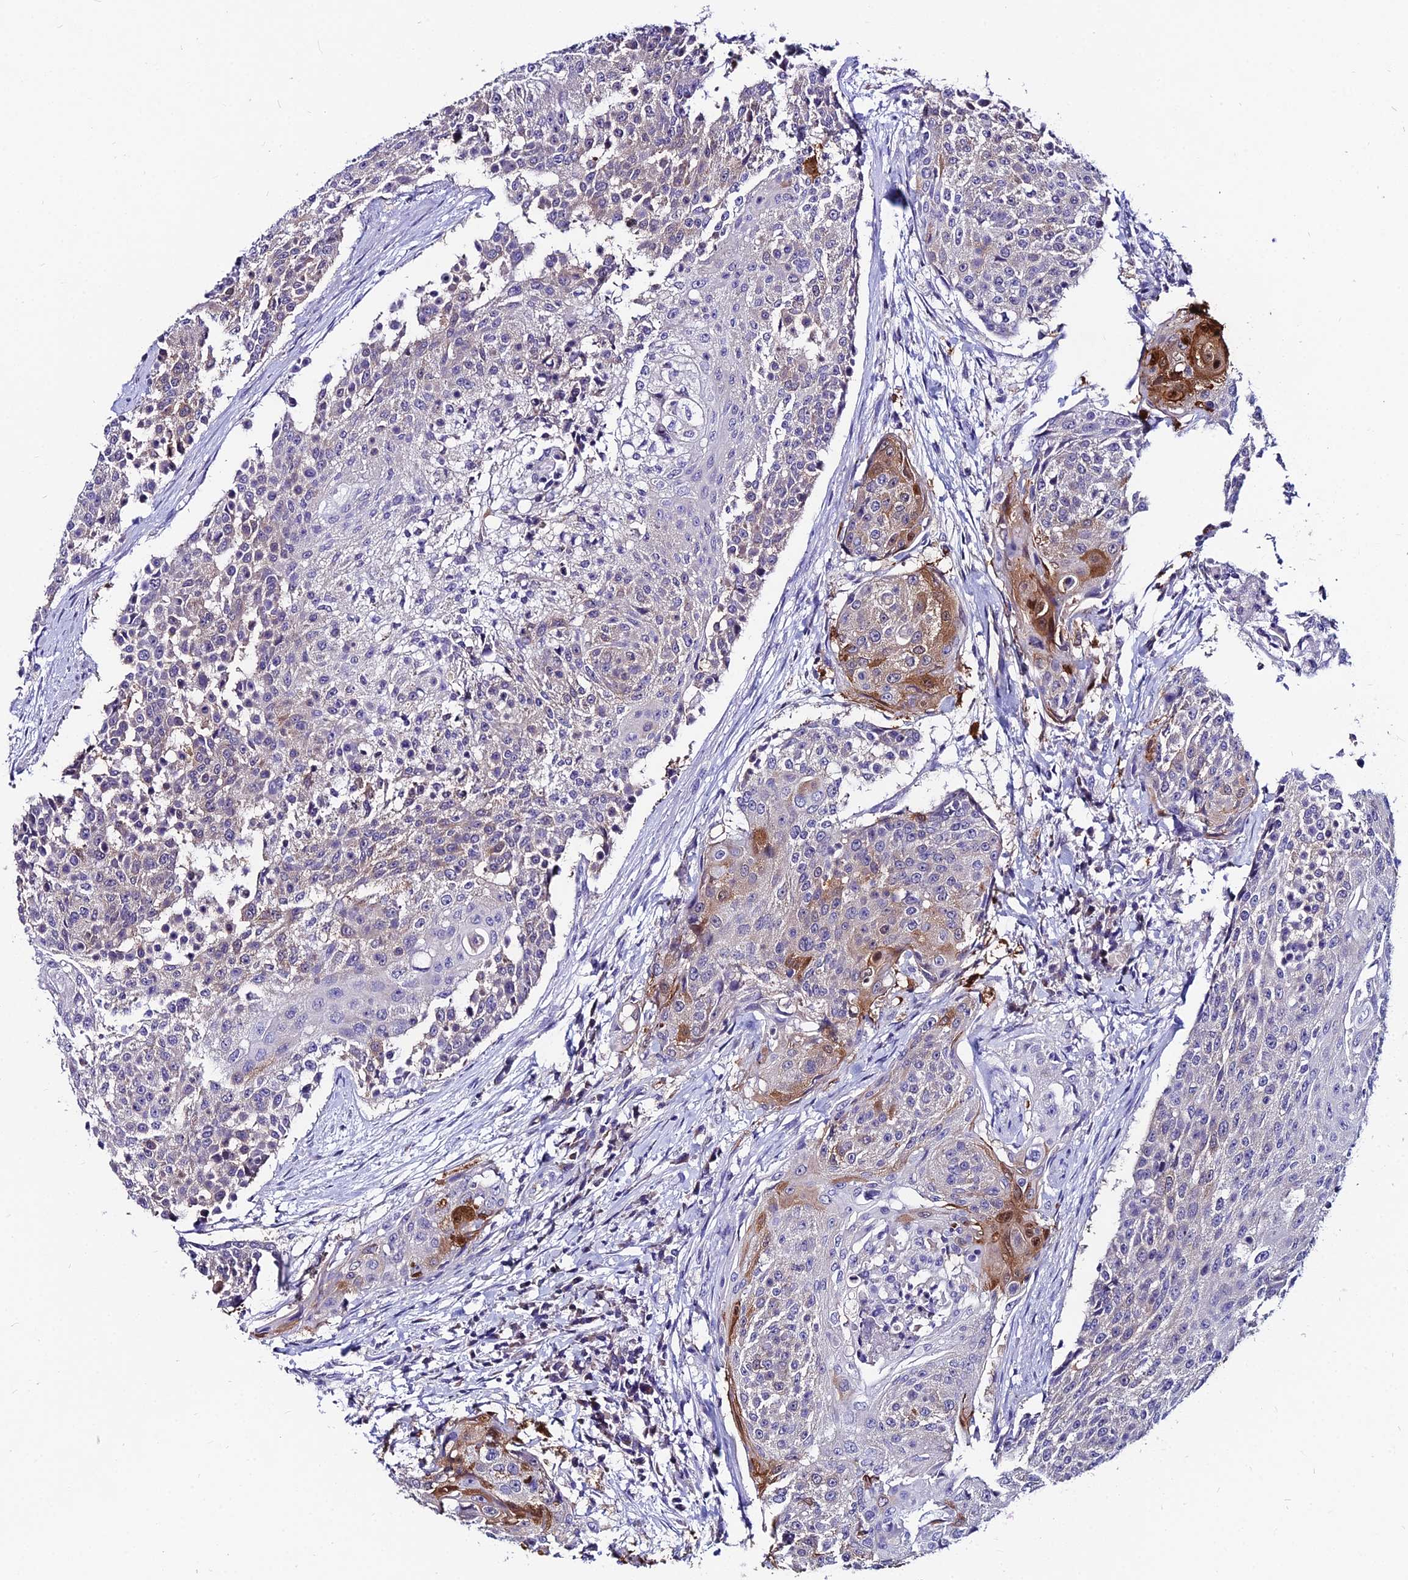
{"staining": {"intensity": "moderate", "quantity": "<25%", "location": "cytoplasmic/membranous"}, "tissue": "urothelial cancer", "cell_type": "Tumor cells", "image_type": "cancer", "snomed": [{"axis": "morphology", "description": "Urothelial carcinoma, High grade"}, {"axis": "topography", "description": "Urinary bladder"}], "caption": "Immunohistochemistry histopathology image of urothelial cancer stained for a protein (brown), which displays low levels of moderate cytoplasmic/membranous staining in about <25% of tumor cells.", "gene": "LGALS7", "patient": {"sex": "female", "age": 63}}